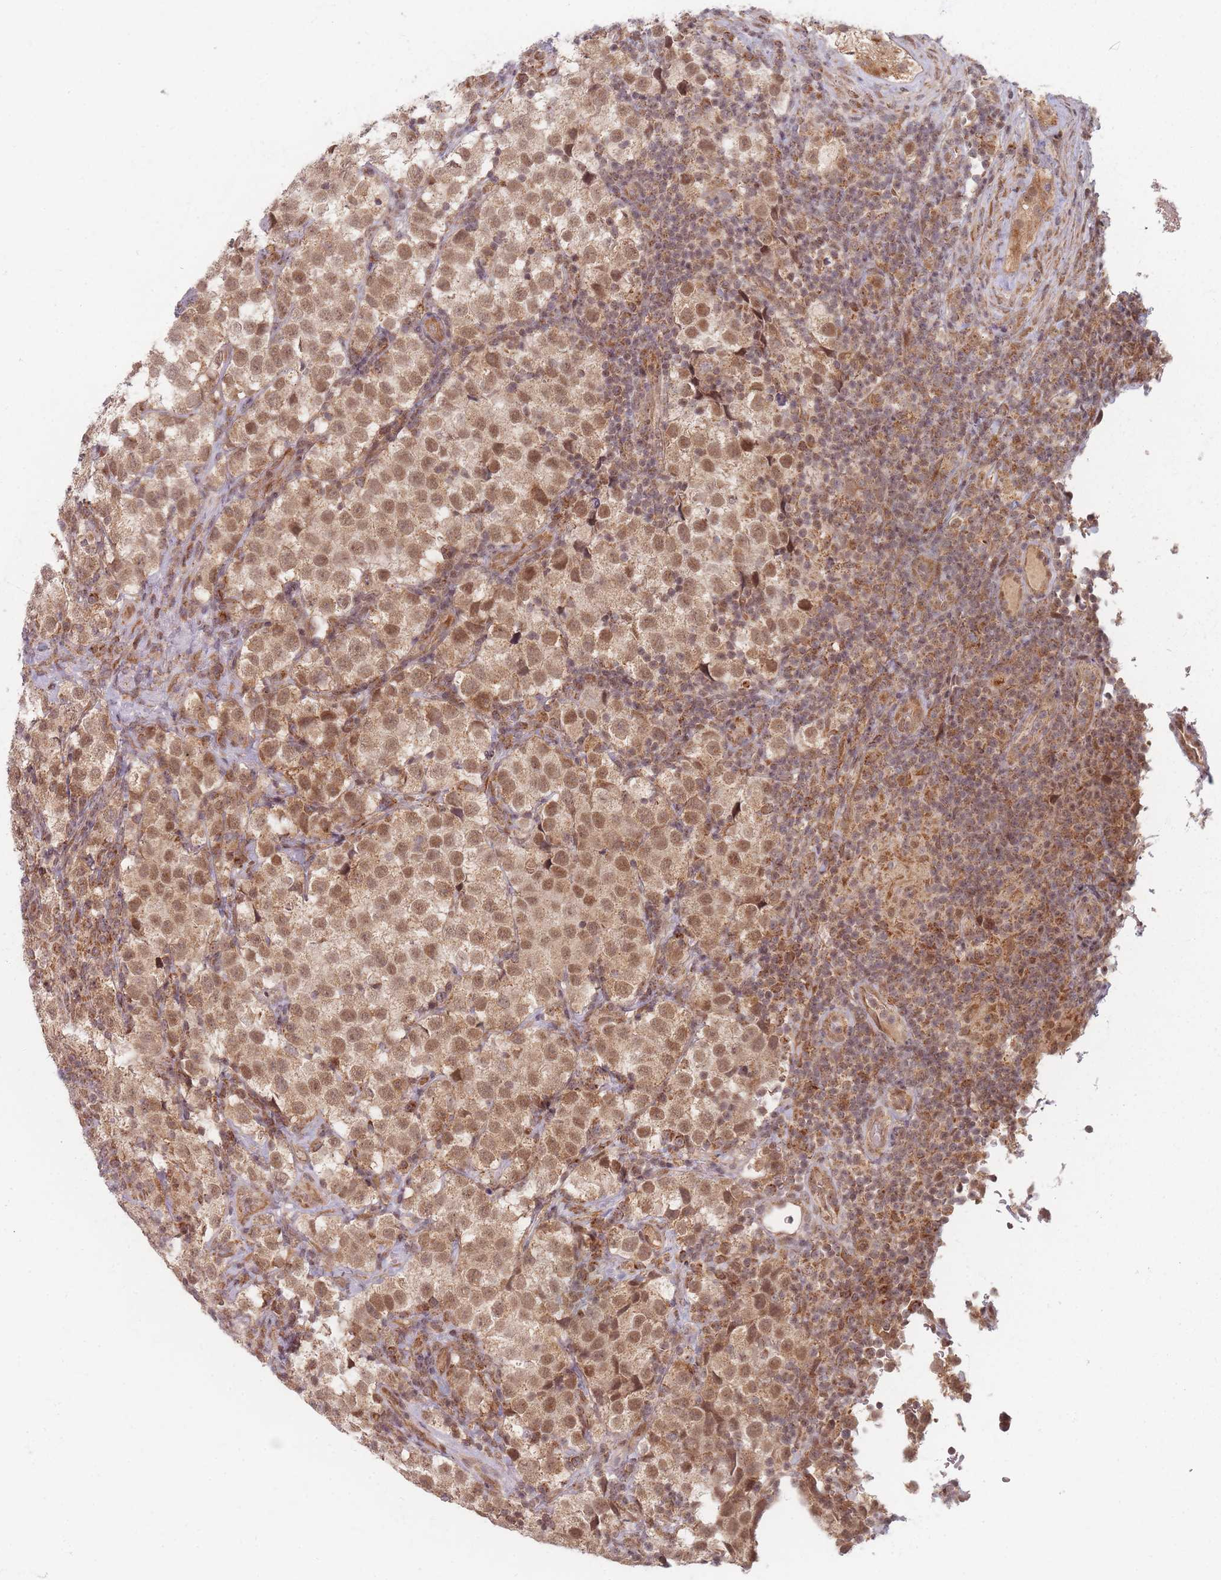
{"staining": {"intensity": "moderate", "quantity": ">75%", "location": "cytoplasmic/membranous,nuclear"}, "tissue": "testis cancer", "cell_type": "Tumor cells", "image_type": "cancer", "snomed": [{"axis": "morphology", "description": "Seminoma, NOS"}, {"axis": "topography", "description": "Testis"}], "caption": "Tumor cells exhibit moderate cytoplasmic/membranous and nuclear staining in about >75% of cells in seminoma (testis). The staining is performed using DAB brown chromogen to label protein expression. The nuclei are counter-stained blue using hematoxylin.", "gene": "RADX", "patient": {"sex": "male", "age": 34}}